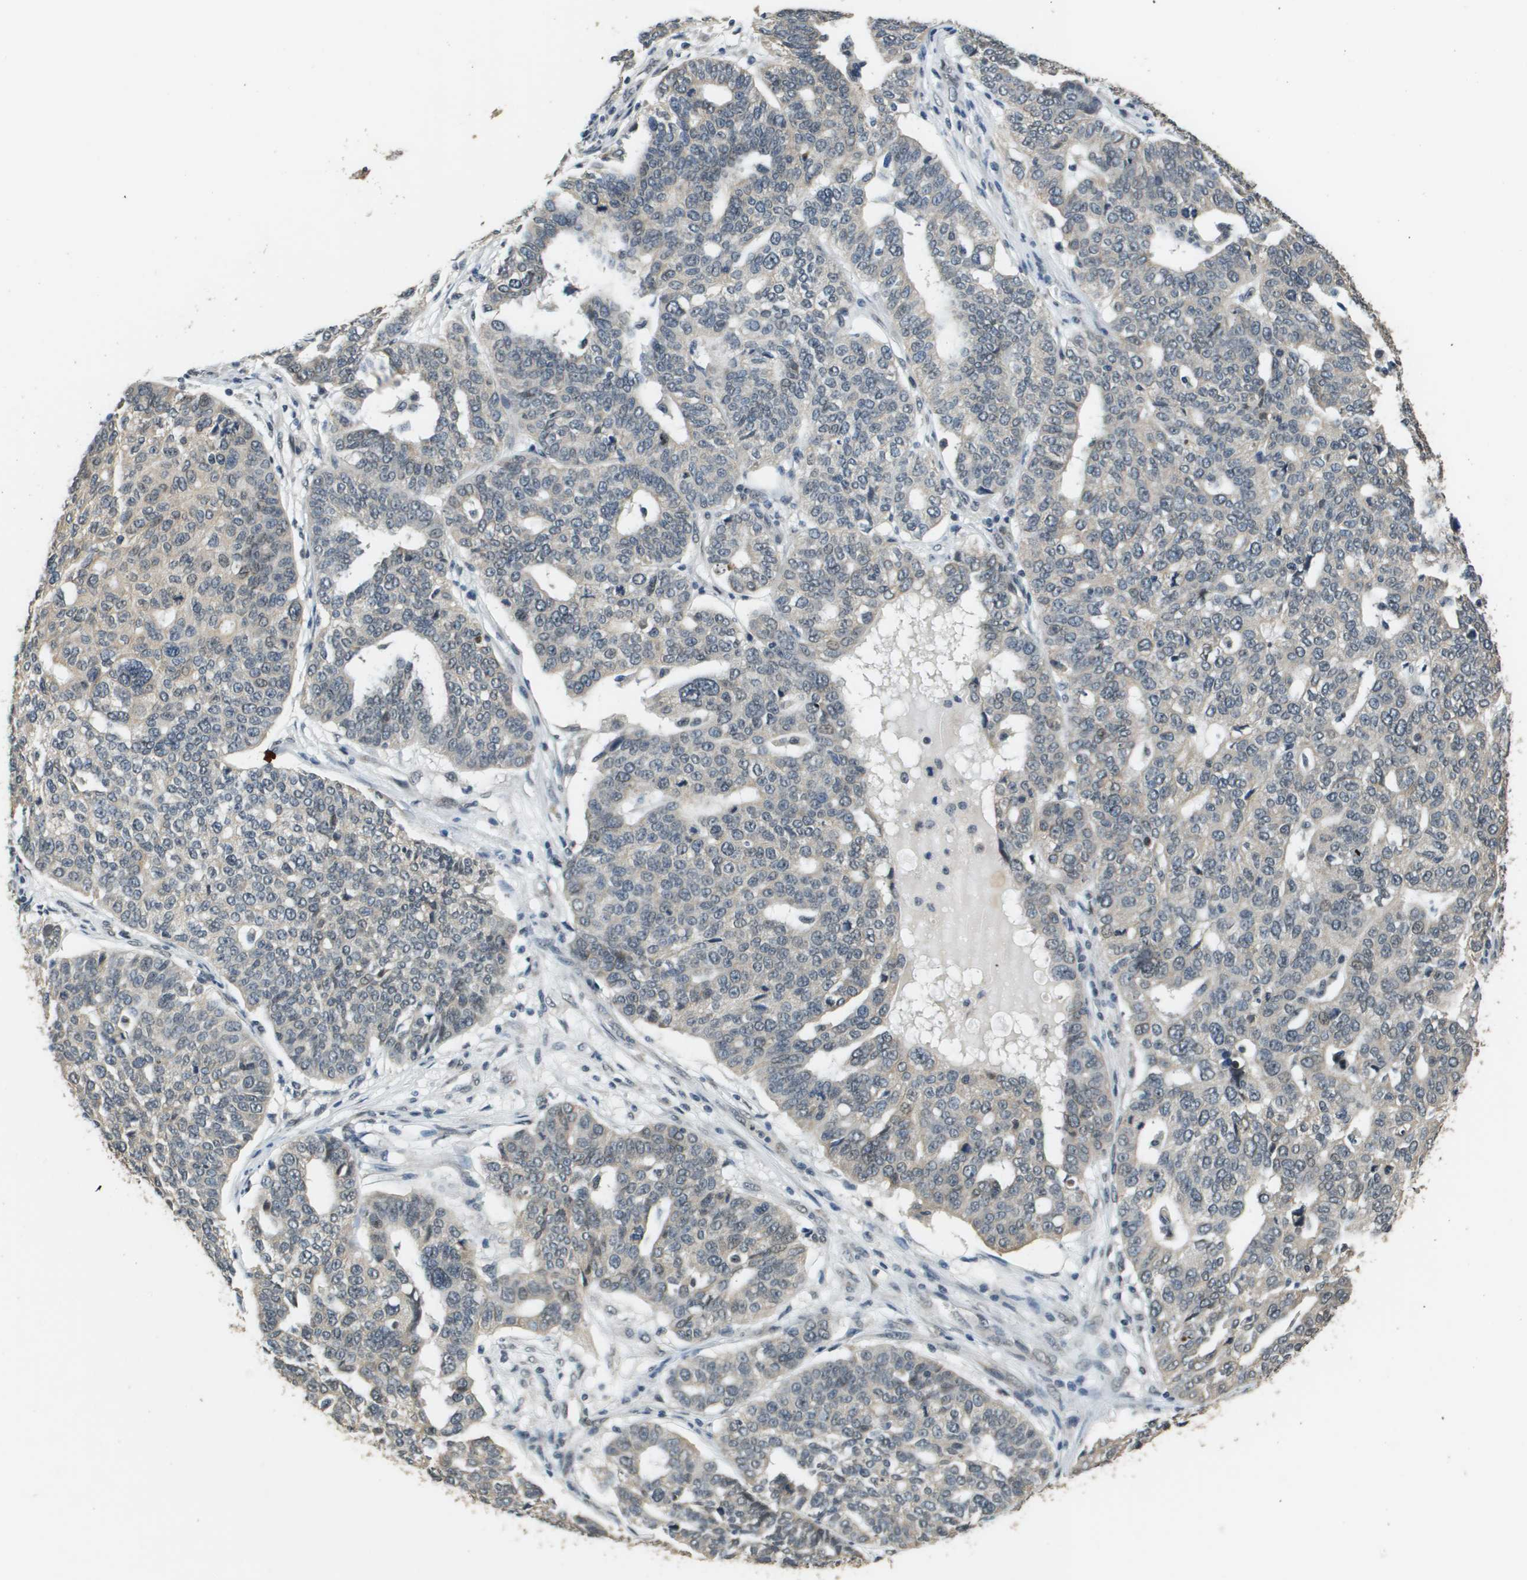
{"staining": {"intensity": "negative", "quantity": "none", "location": "none"}, "tissue": "ovarian cancer", "cell_type": "Tumor cells", "image_type": "cancer", "snomed": [{"axis": "morphology", "description": "Cystadenocarcinoma, serous, NOS"}, {"axis": "topography", "description": "Ovary"}], "caption": "Tumor cells are negative for brown protein staining in serous cystadenocarcinoma (ovarian). The staining is performed using DAB brown chromogen with nuclei counter-stained in using hematoxylin.", "gene": "FANCC", "patient": {"sex": "female", "age": 59}}